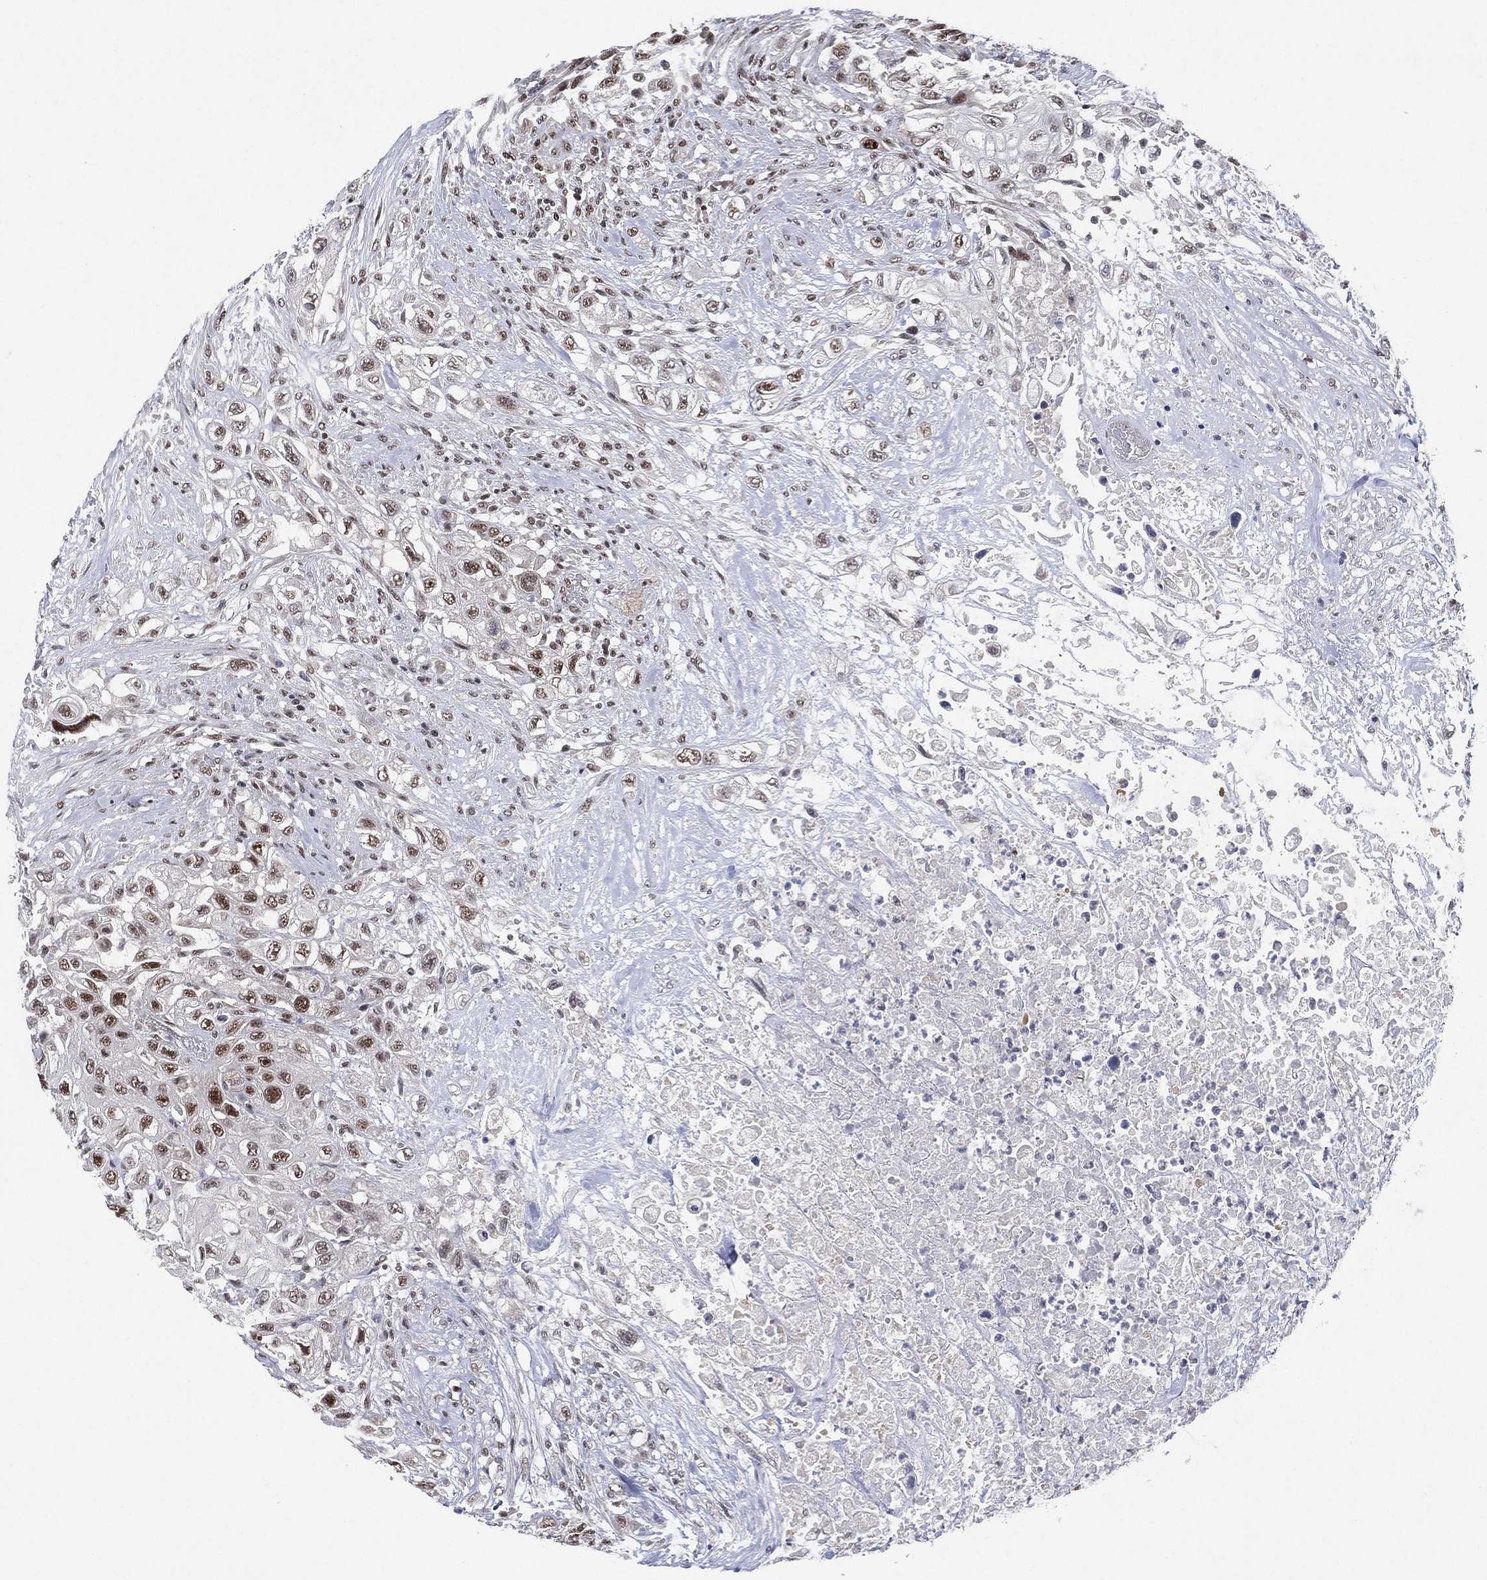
{"staining": {"intensity": "moderate", "quantity": "25%-75%", "location": "nuclear"}, "tissue": "urothelial cancer", "cell_type": "Tumor cells", "image_type": "cancer", "snomed": [{"axis": "morphology", "description": "Urothelial carcinoma, High grade"}, {"axis": "topography", "description": "Urinary bladder"}], "caption": "Moderate nuclear expression is present in about 25%-75% of tumor cells in urothelial carcinoma (high-grade).", "gene": "DGCR8", "patient": {"sex": "female", "age": 56}}